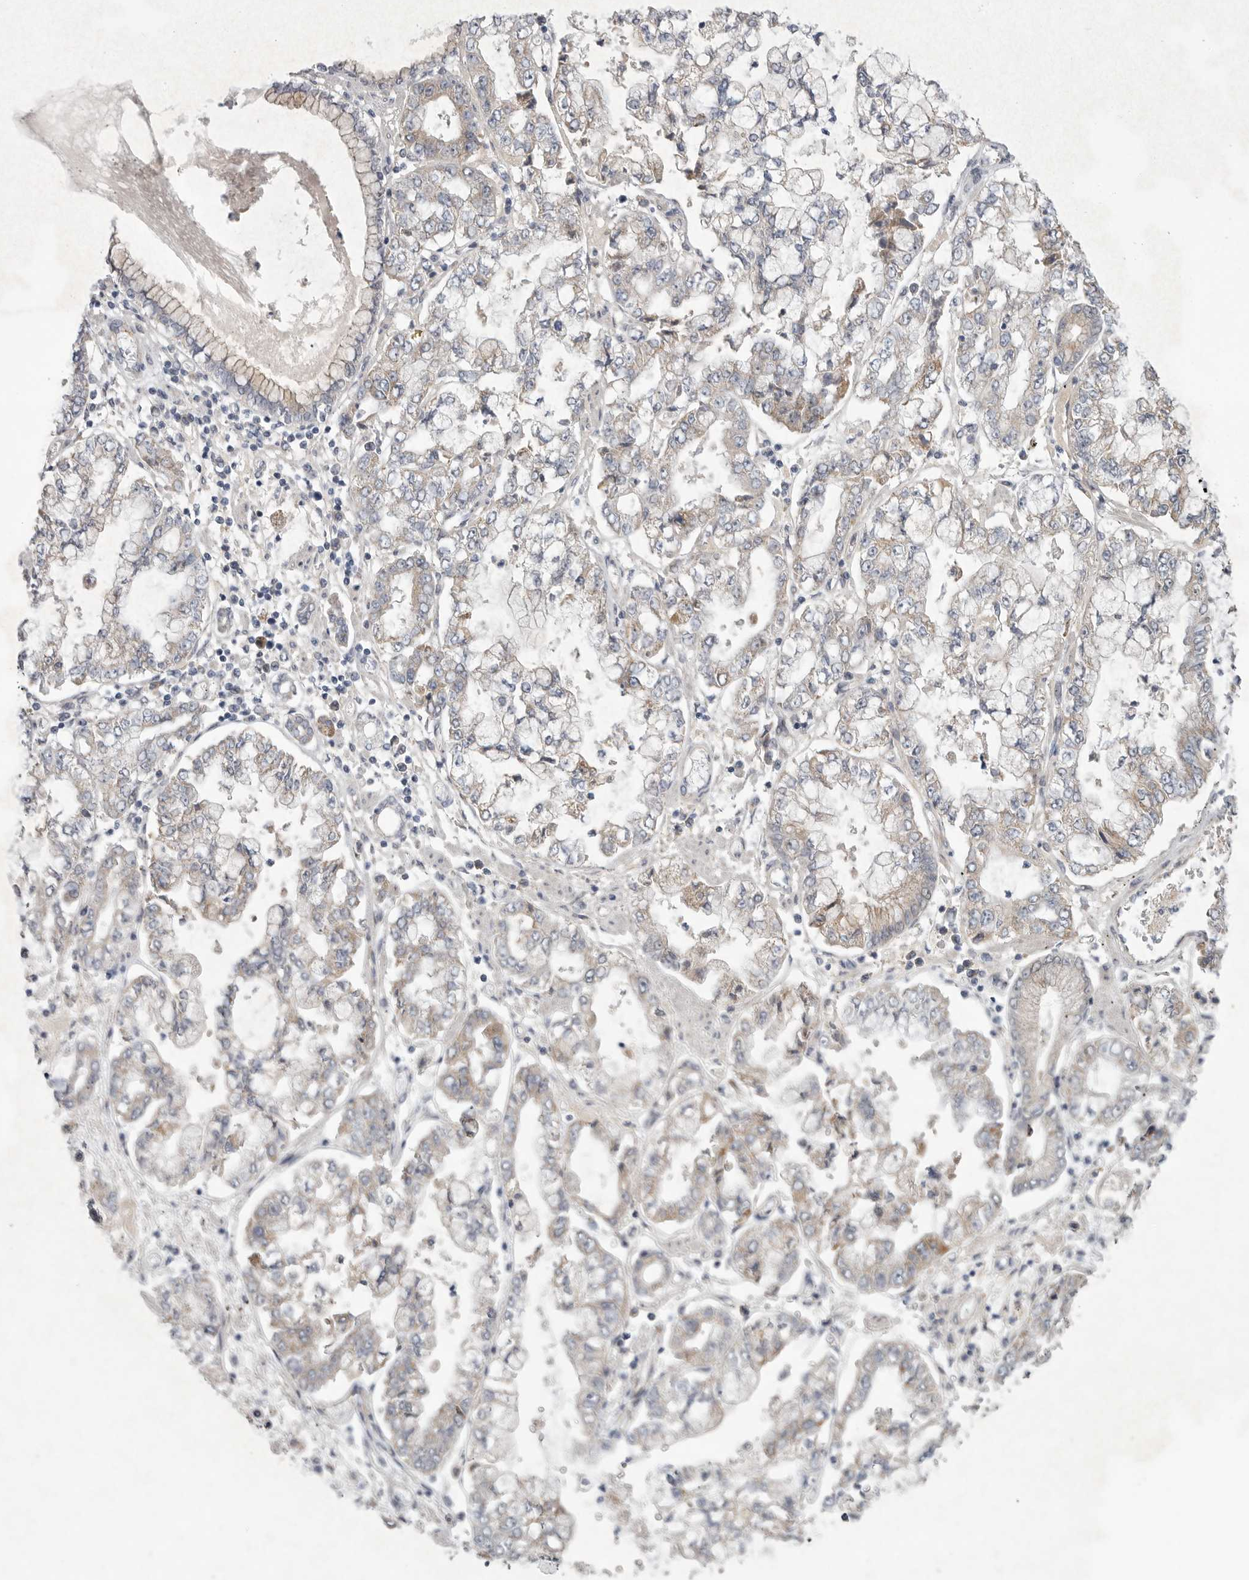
{"staining": {"intensity": "weak", "quantity": "25%-75%", "location": "cytoplasmic/membranous"}, "tissue": "stomach cancer", "cell_type": "Tumor cells", "image_type": "cancer", "snomed": [{"axis": "morphology", "description": "Adenocarcinoma, NOS"}, {"axis": "topography", "description": "Stomach"}], "caption": "This is a micrograph of immunohistochemistry (IHC) staining of adenocarcinoma (stomach), which shows weak staining in the cytoplasmic/membranous of tumor cells.", "gene": "FBXO43", "patient": {"sex": "male", "age": 76}}